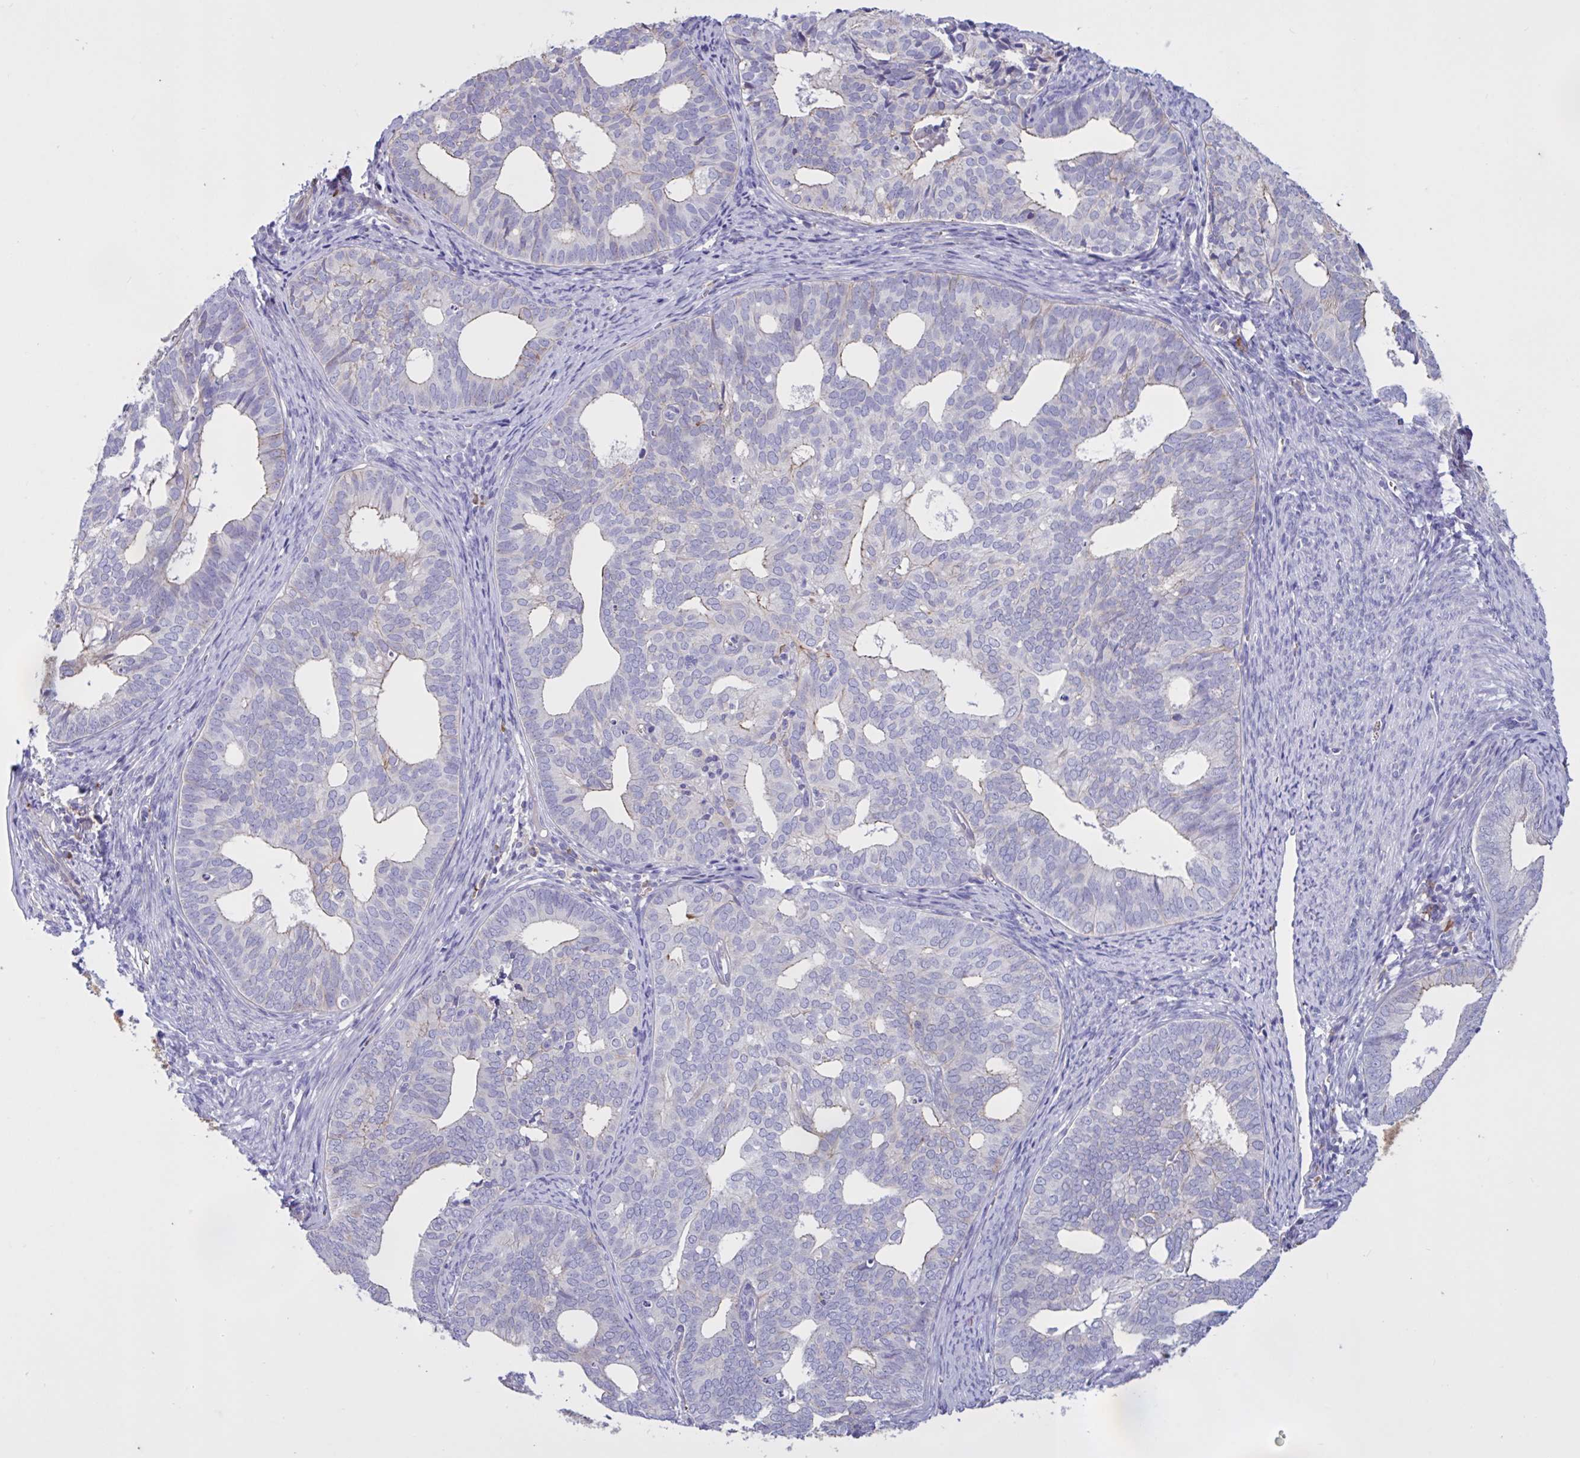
{"staining": {"intensity": "negative", "quantity": "none", "location": "none"}, "tissue": "endometrial cancer", "cell_type": "Tumor cells", "image_type": "cancer", "snomed": [{"axis": "morphology", "description": "Adenocarcinoma, NOS"}, {"axis": "topography", "description": "Endometrium"}], "caption": "High power microscopy micrograph of an immunohistochemistry photomicrograph of endometrial cancer, revealing no significant expression in tumor cells.", "gene": "SLC66A1", "patient": {"sex": "female", "age": 75}}